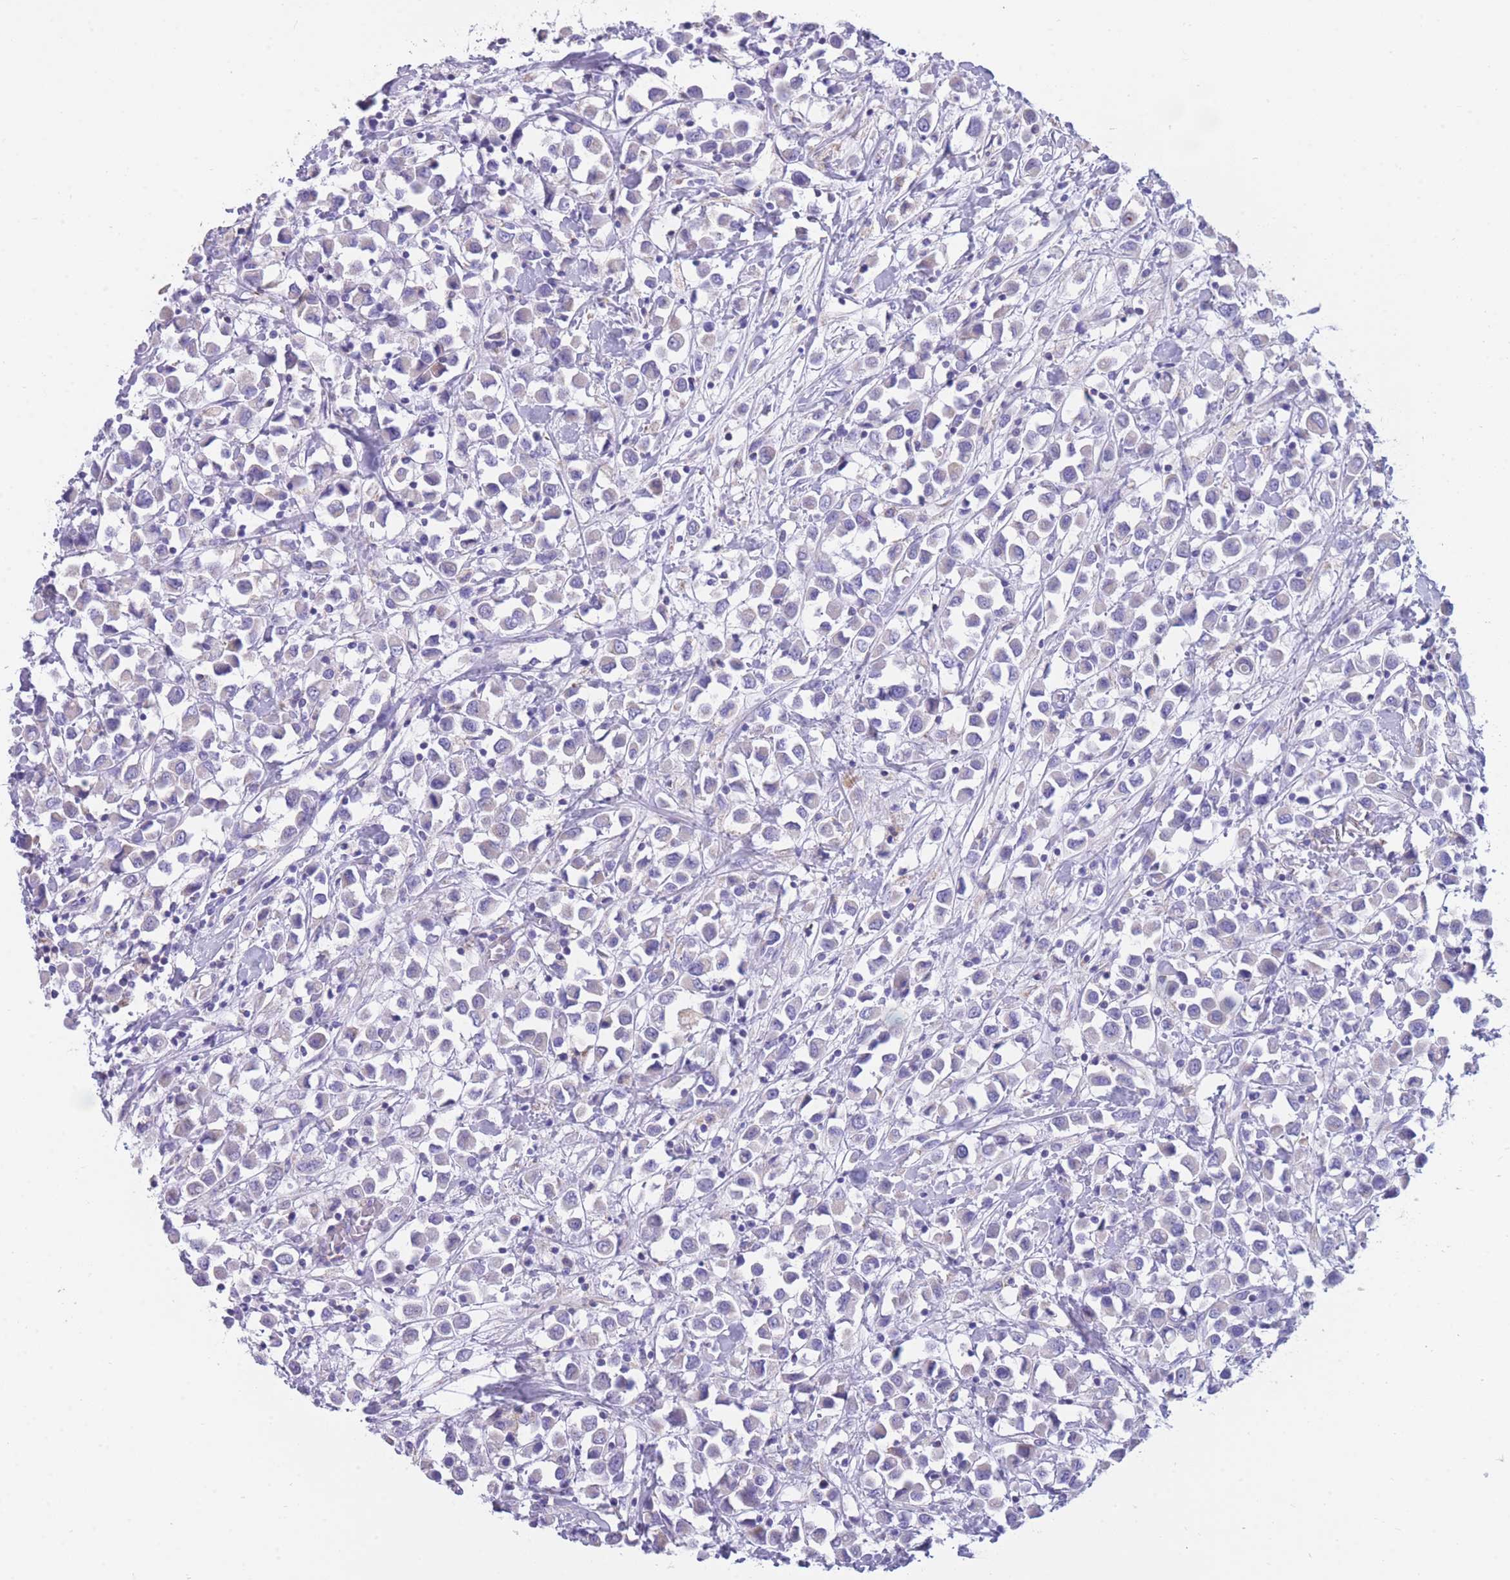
{"staining": {"intensity": "weak", "quantity": "<25%", "location": "cytoplasmic/membranous"}, "tissue": "breast cancer", "cell_type": "Tumor cells", "image_type": "cancer", "snomed": [{"axis": "morphology", "description": "Duct carcinoma"}, {"axis": "topography", "description": "Breast"}], "caption": "The IHC histopathology image has no significant expression in tumor cells of invasive ductal carcinoma (breast) tissue. The staining was performed using DAB (3,3'-diaminobenzidine) to visualize the protein expression in brown, while the nuclei were stained in blue with hematoxylin (Magnification: 20x).", "gene": "INTS2", "patient": {"sex": "female", "age": 61}}